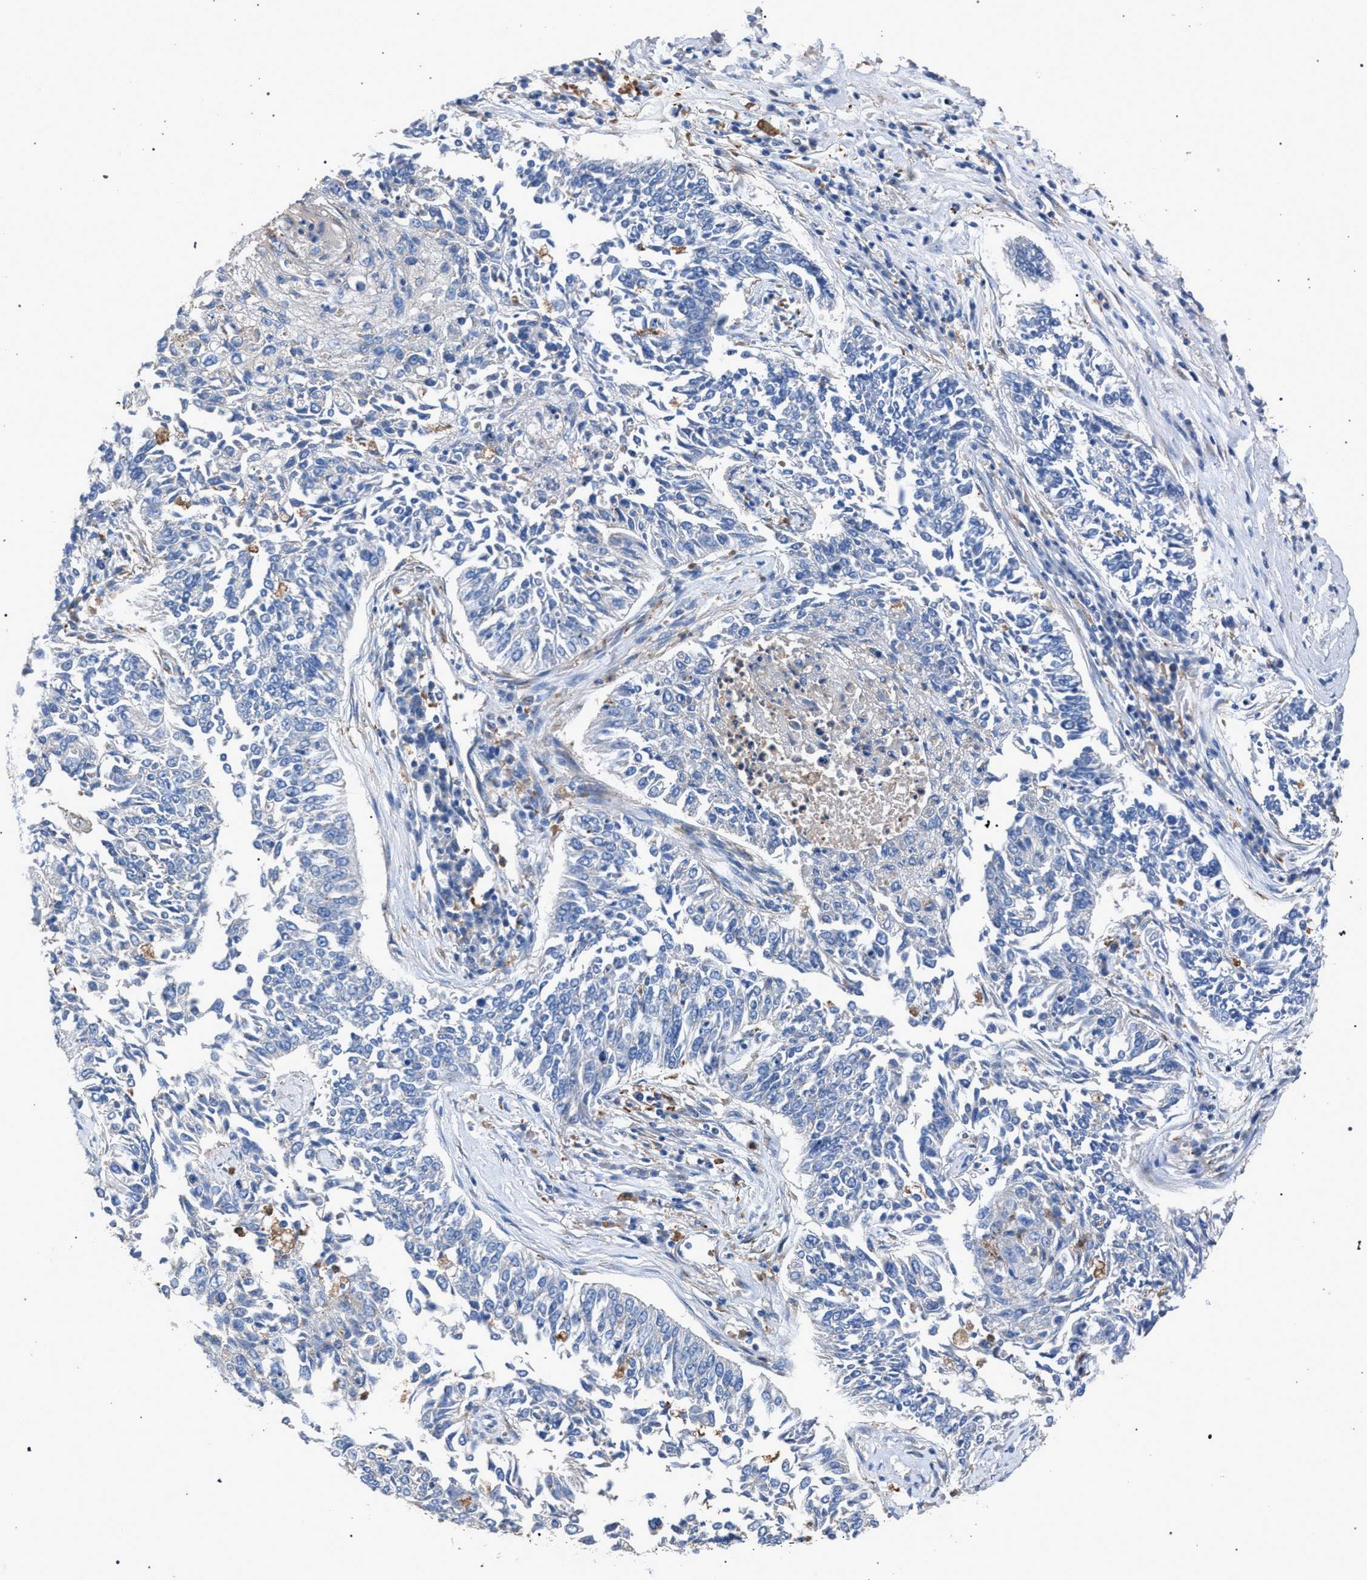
{"staining": {"intensity": "negative", "quantity": "none", "location": "none"}, "tissue": "lung cancer", "cell_type": "Tumor cells", "image_type": "cancer", "snomed": [{"axis": "morphology", "description": "Normal tissue, NOS"}, {"axis": "morphology", "description": "Squamous cell carcinoma, NOS"}, {"axis": "topography", "description": "Cartilage tissue"}, {"axis": "topography", "description": "Bronchus"}, {"axis": "topography", "description": "Lung"}], "caption": "This is a micrograph of immunohistochemistry staining of lung cancer (squamous cell carcinoma), which shows no staining in tumor cells.", "gene": "ATP6V0A1", "patient": {"sex": "female", "age": 49}}